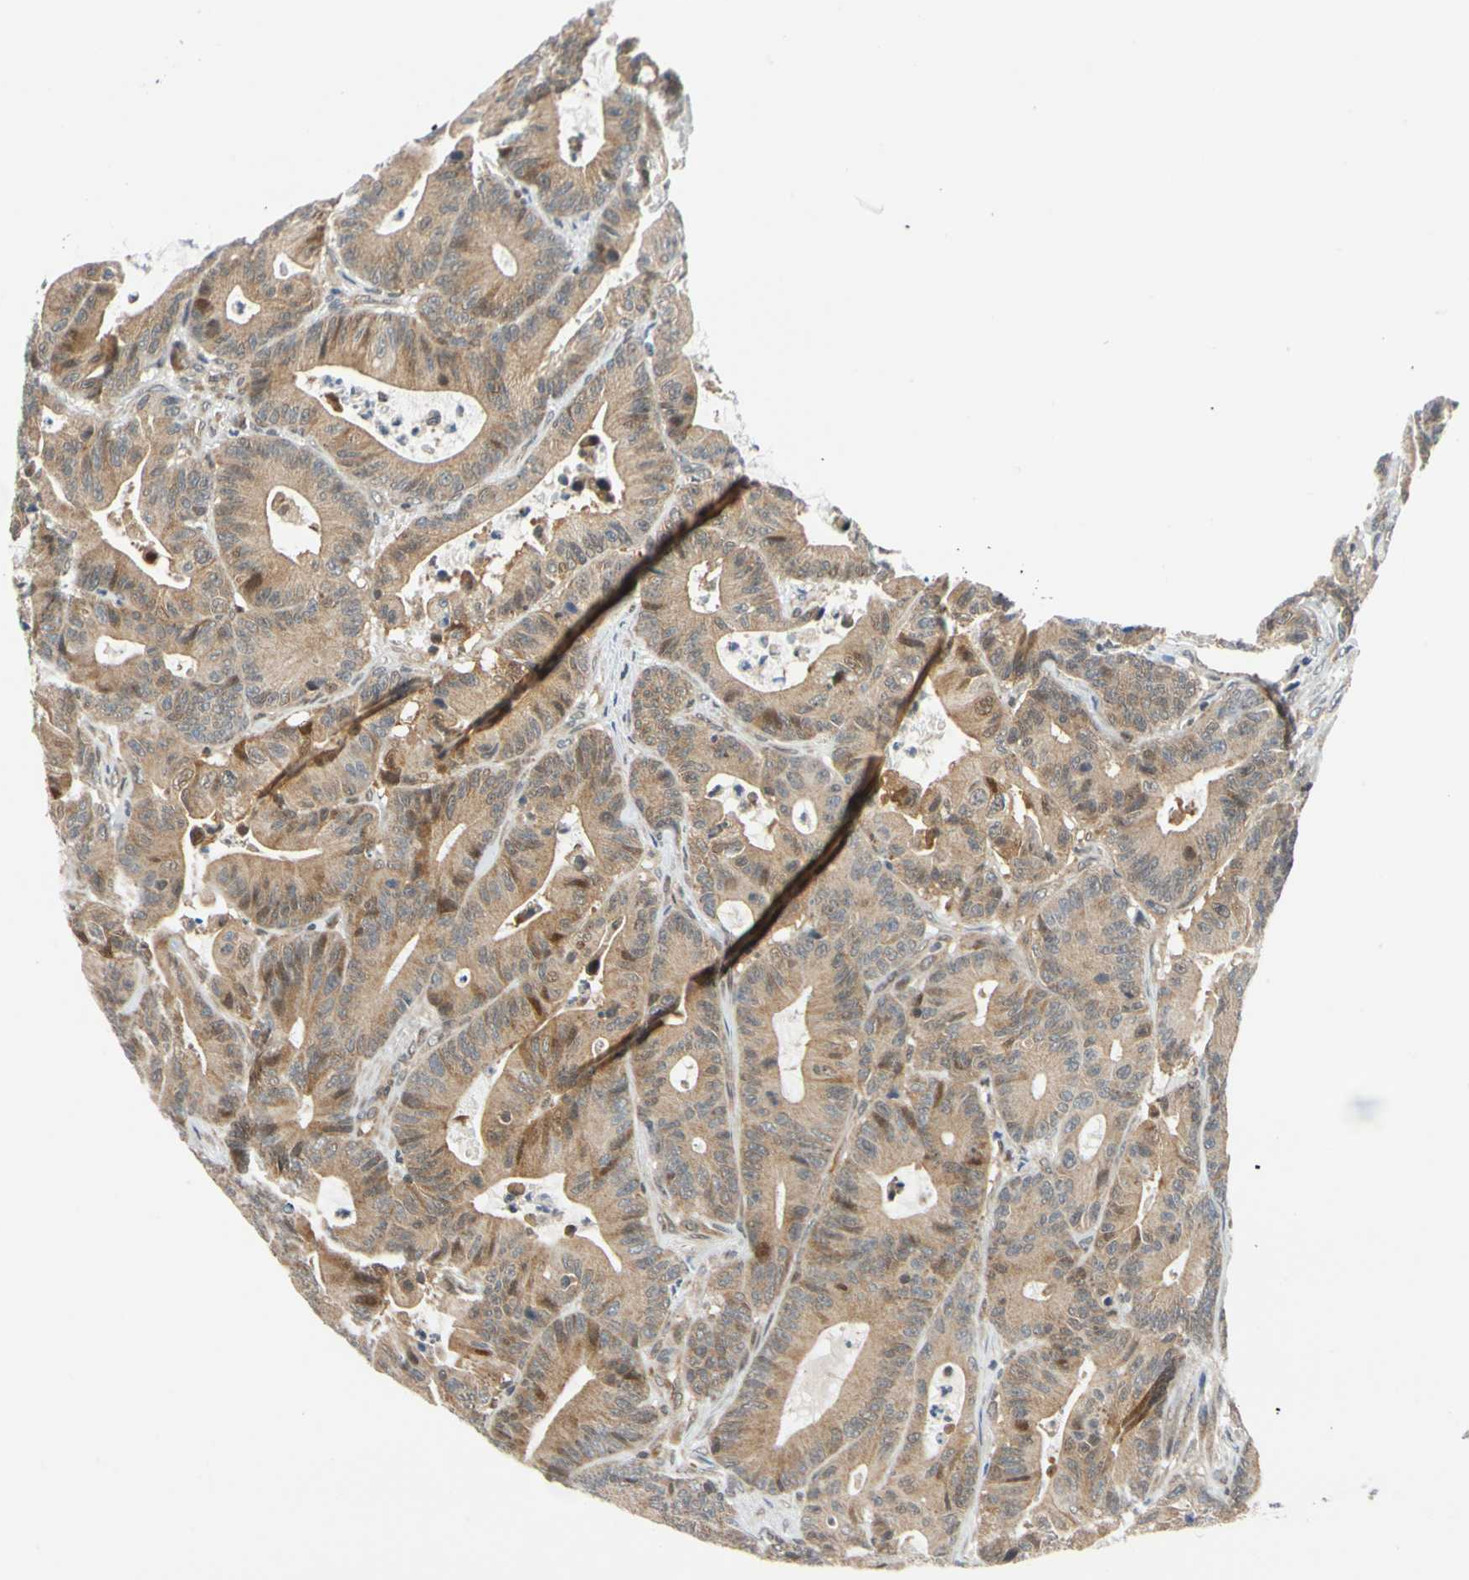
{"staining": {"intensity": "moderate", "quantity": ">75%", "location": "cytoplasmic/membranous,nuclear"}, "tissue": "colorectal cancer", "cell_type": "Tumor cells", "image_type": "cancer", "snomed": [{"axis": "morphology", "description": "Adenocarcinoma, NOS"}, {"axis": "topography", "description": "Colon"}], "caption": "High-magnification brightfield microscopy of colorectal cancer (adenocarcinoma) stained with DAB (brown) and counterstained with hematoxylin (blue). tumor cells exhibit moderate cytoplasmic/membranous and nuclear staining is appreciated in approximately>75% of cells. The staining was performed using DAB to visualize the protein expression in brown, while the nuclei were stained in blue with hematoxylin (Magnification: 20x).", "gene": "MAPK9", "patient": {"sex": "female", "age": 84}}